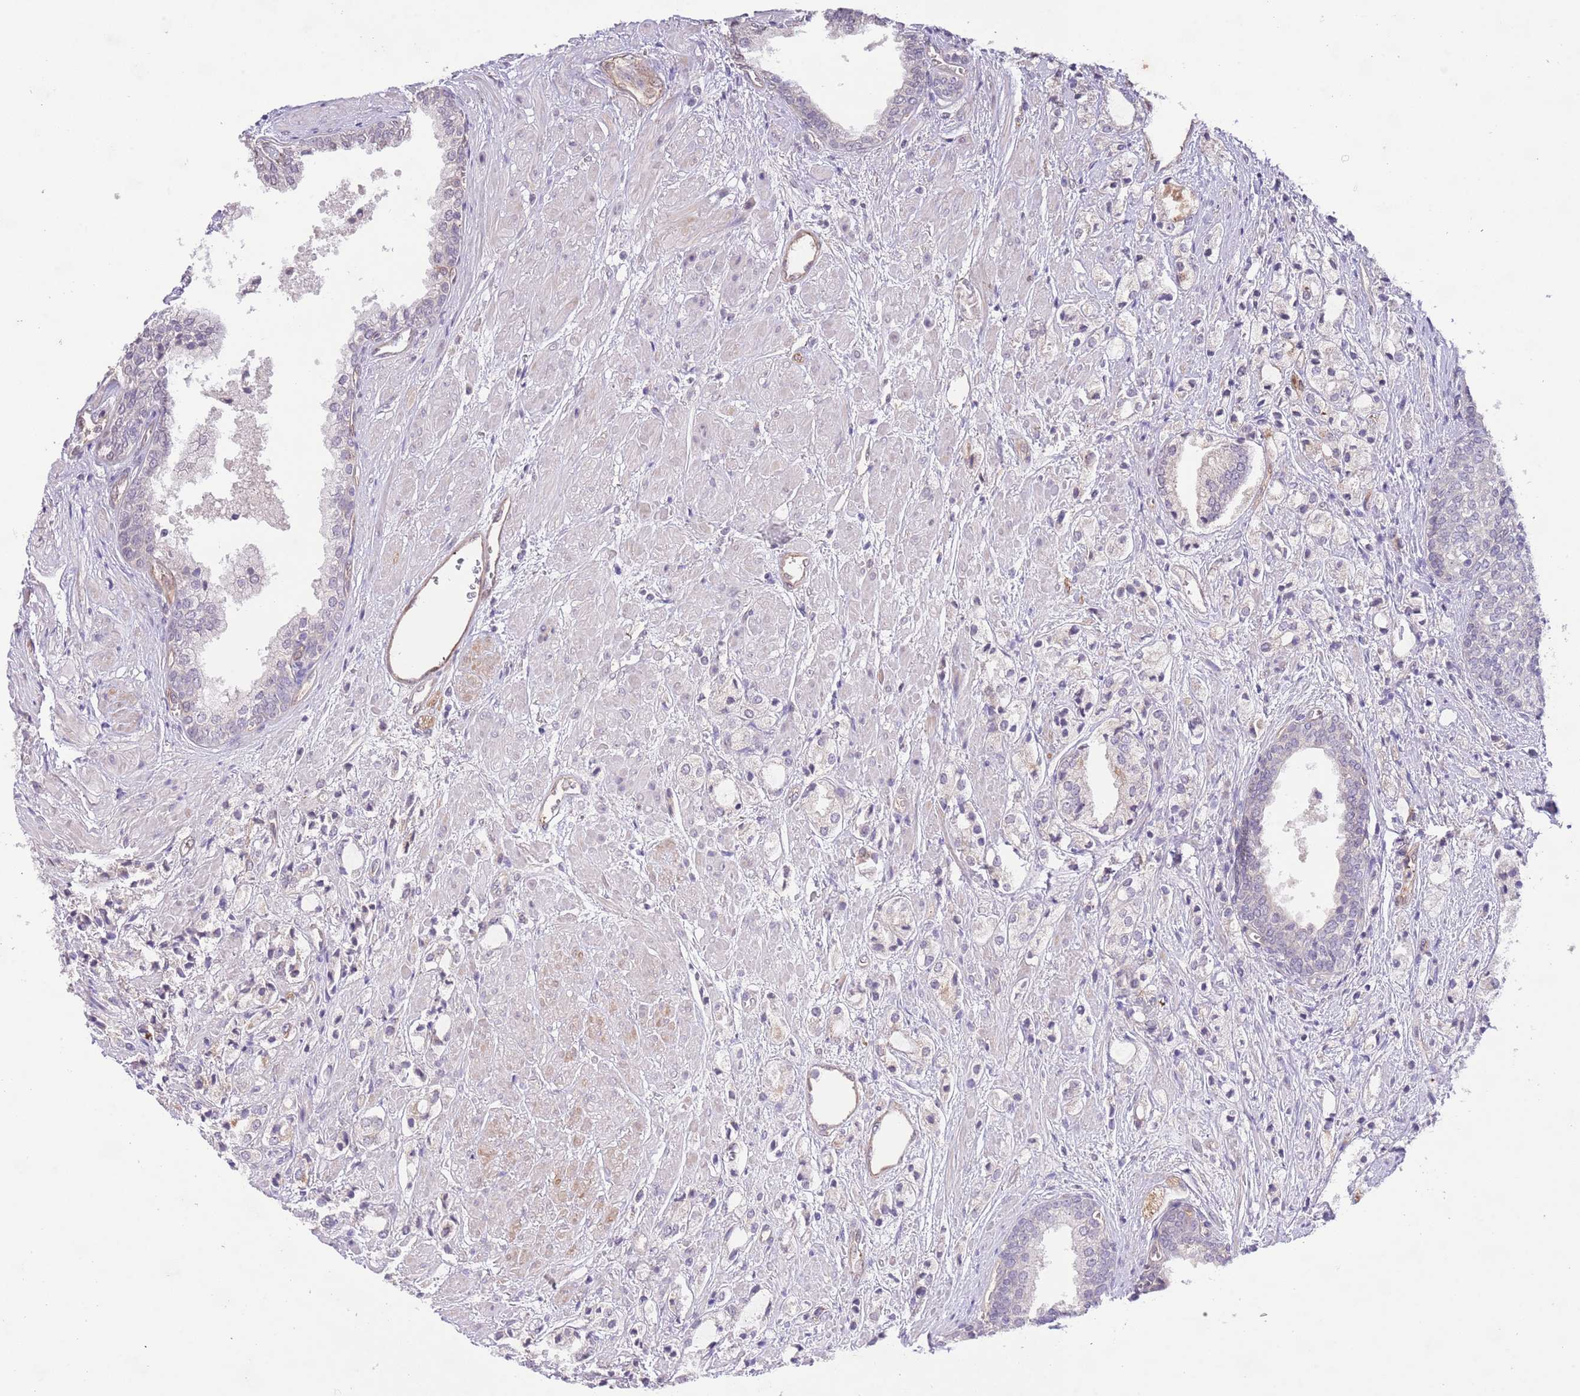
{"staining": {"intensity": "negative", "quantity": "none", "location": "none"}, "tissue": "prostate cancer", "cell_type": "Tumor cells", "image_type": "cancer", "snomed": [{"axis": "morphology", "description": "Adenocarcinoma, High grade"}, {"axis": "topography", "description": "Prostate"}], "caption": "Immunohistochemical staining of human high-grade adenocarcinoma (prostate) shows no significant positivity in tumor cells.", "gene": "ZNF658", "patient": {"sex": "male", "age": 50}}